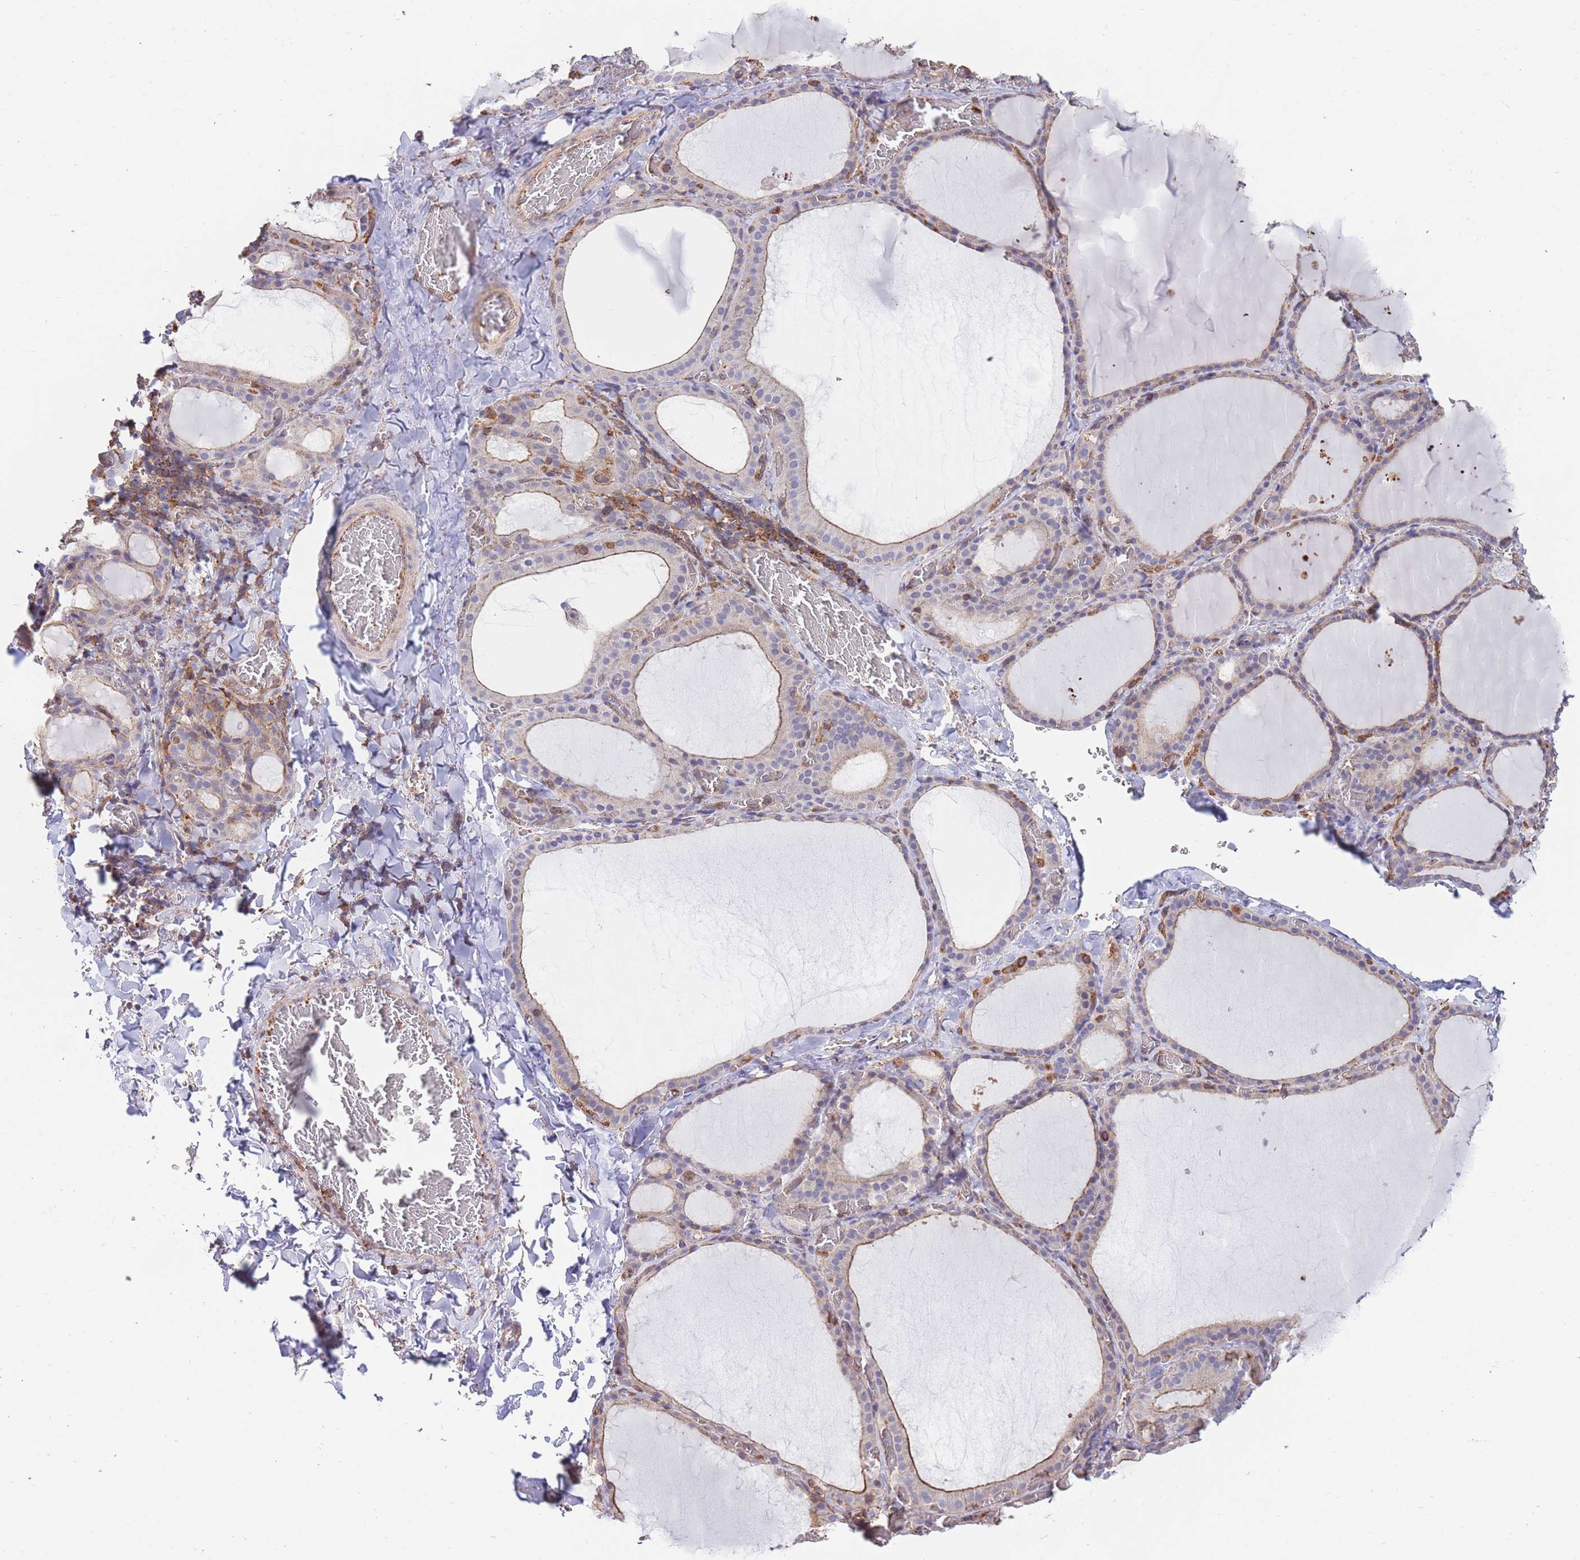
{"staining": {"intensity": "moderate", "quantity": "<25%", "location": "cytoplasmic/membranous"}, "tissue": "thyroid gland", "cell_type": "Glandular cells", "image_type": "normal", "snomed": [{"axis": "morphology", "description": "Normal tissue, NOS"}, {"axis": "topography", "description": "Thyroid gland"}], "caption": "IHC staining of unremarkable thyroid gland, which displays low levels of moderate cytoplasmic/membranous staining in about <25% of glandular cells indicating moderate cytoplasmic/membranous protein positivity. The staining was performed using DAB (brown) for protein detection and nuclei were counterstained in hematoxylin (blue).", "gene": "LRRN4CL", "patient": {"sex": "female", "age": 39}}